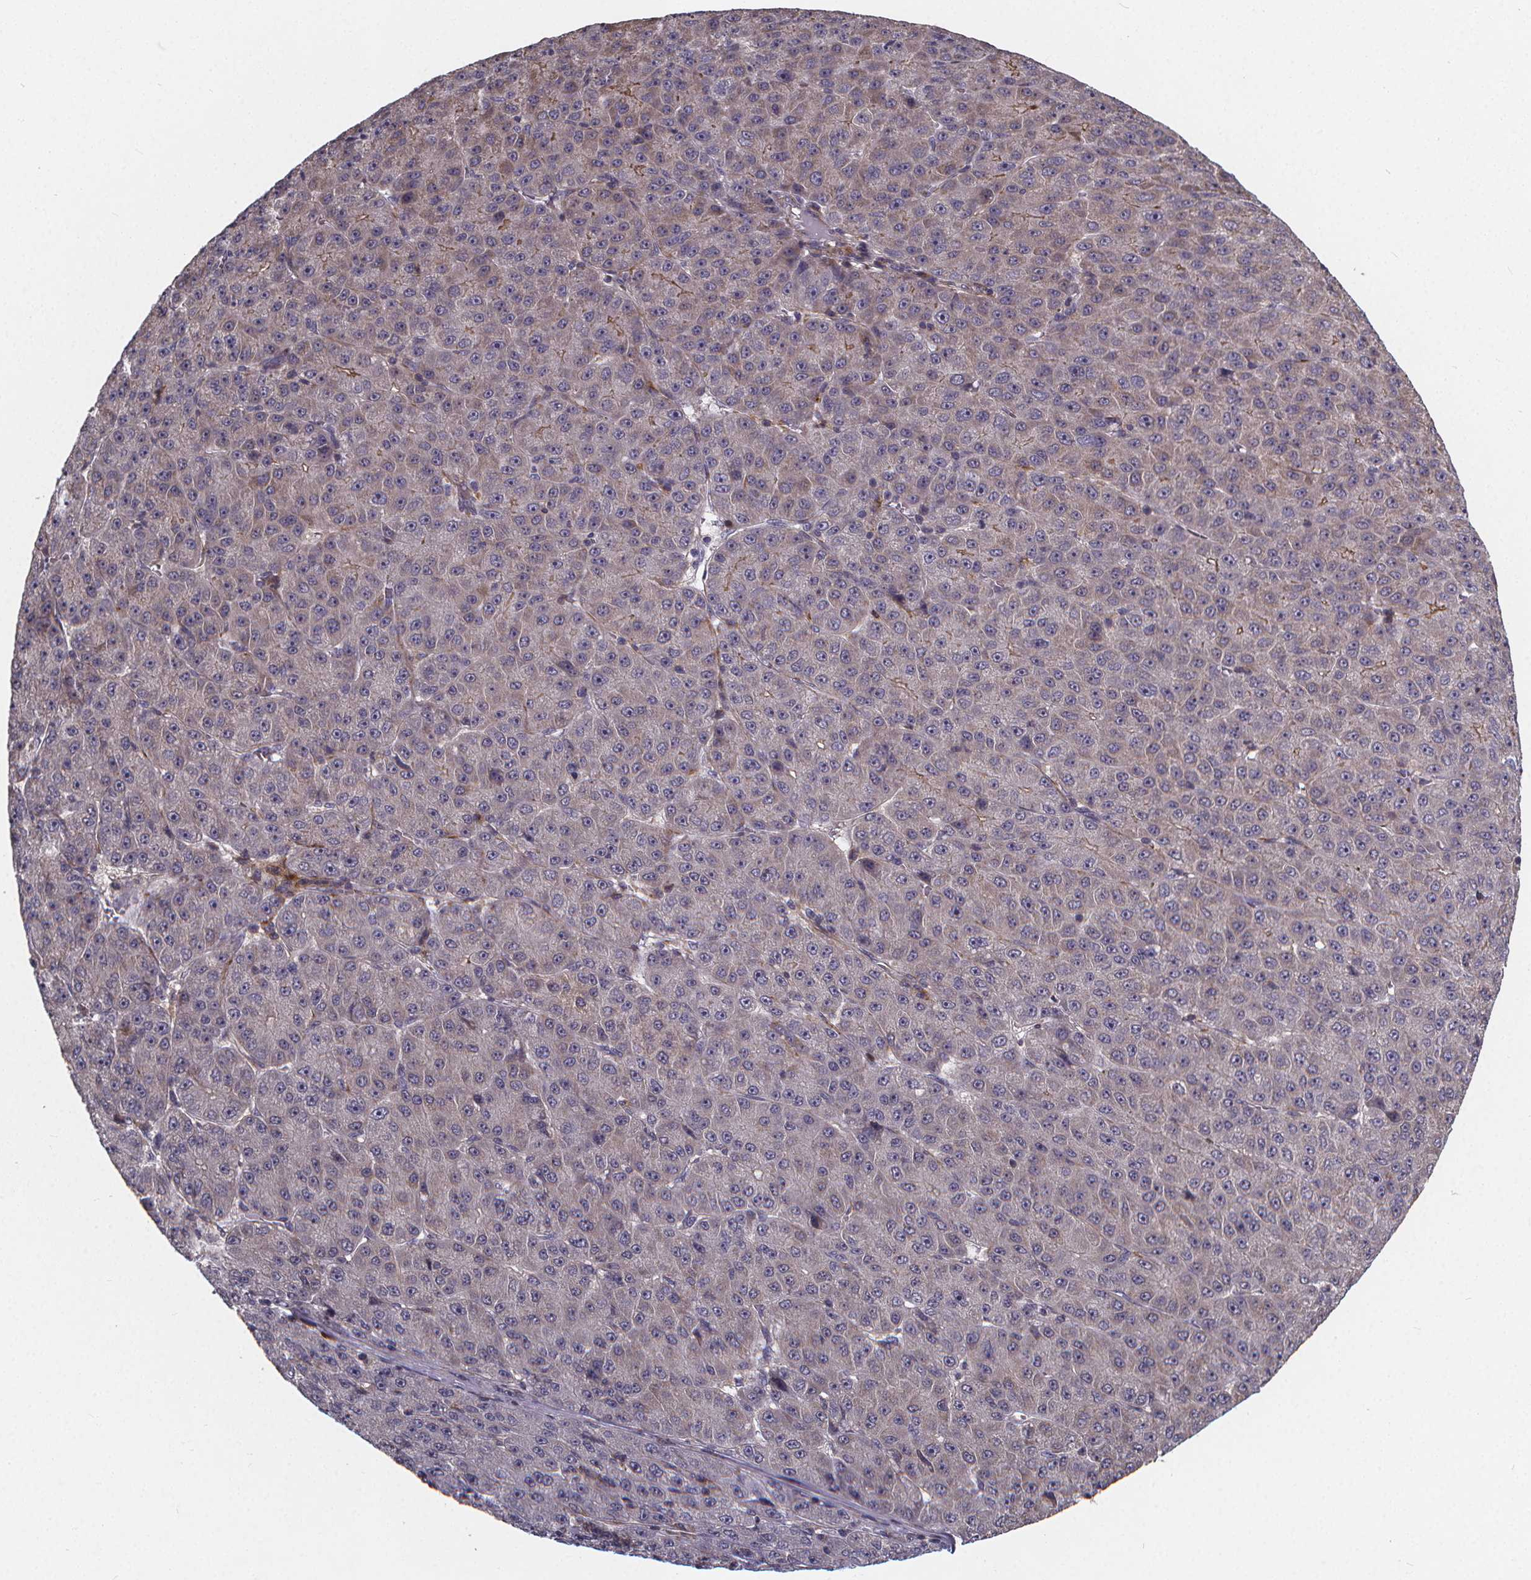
{"staining": {"intensity": "negative", "quantity": "none", "location": "none"}, "tissue": "liver cancer", "cell_type": "Tumor cells", "image_type": "cancer", "snomed": [{"axis": "morphology", "description": "Carcinoma, Hepatocellular, NOS"}, {"axis": "topography", "description": "Liver"}], "caption": "This micrograph is of liver cancer (hepatocellular carcinoma) stained with immunohistochemistry to label a protein in brown with the nuclei are counter-stained blue. There is no expression in tumor cells.", "gene": "FBXW2", "patient": {"sex": "male", "age": 67}}